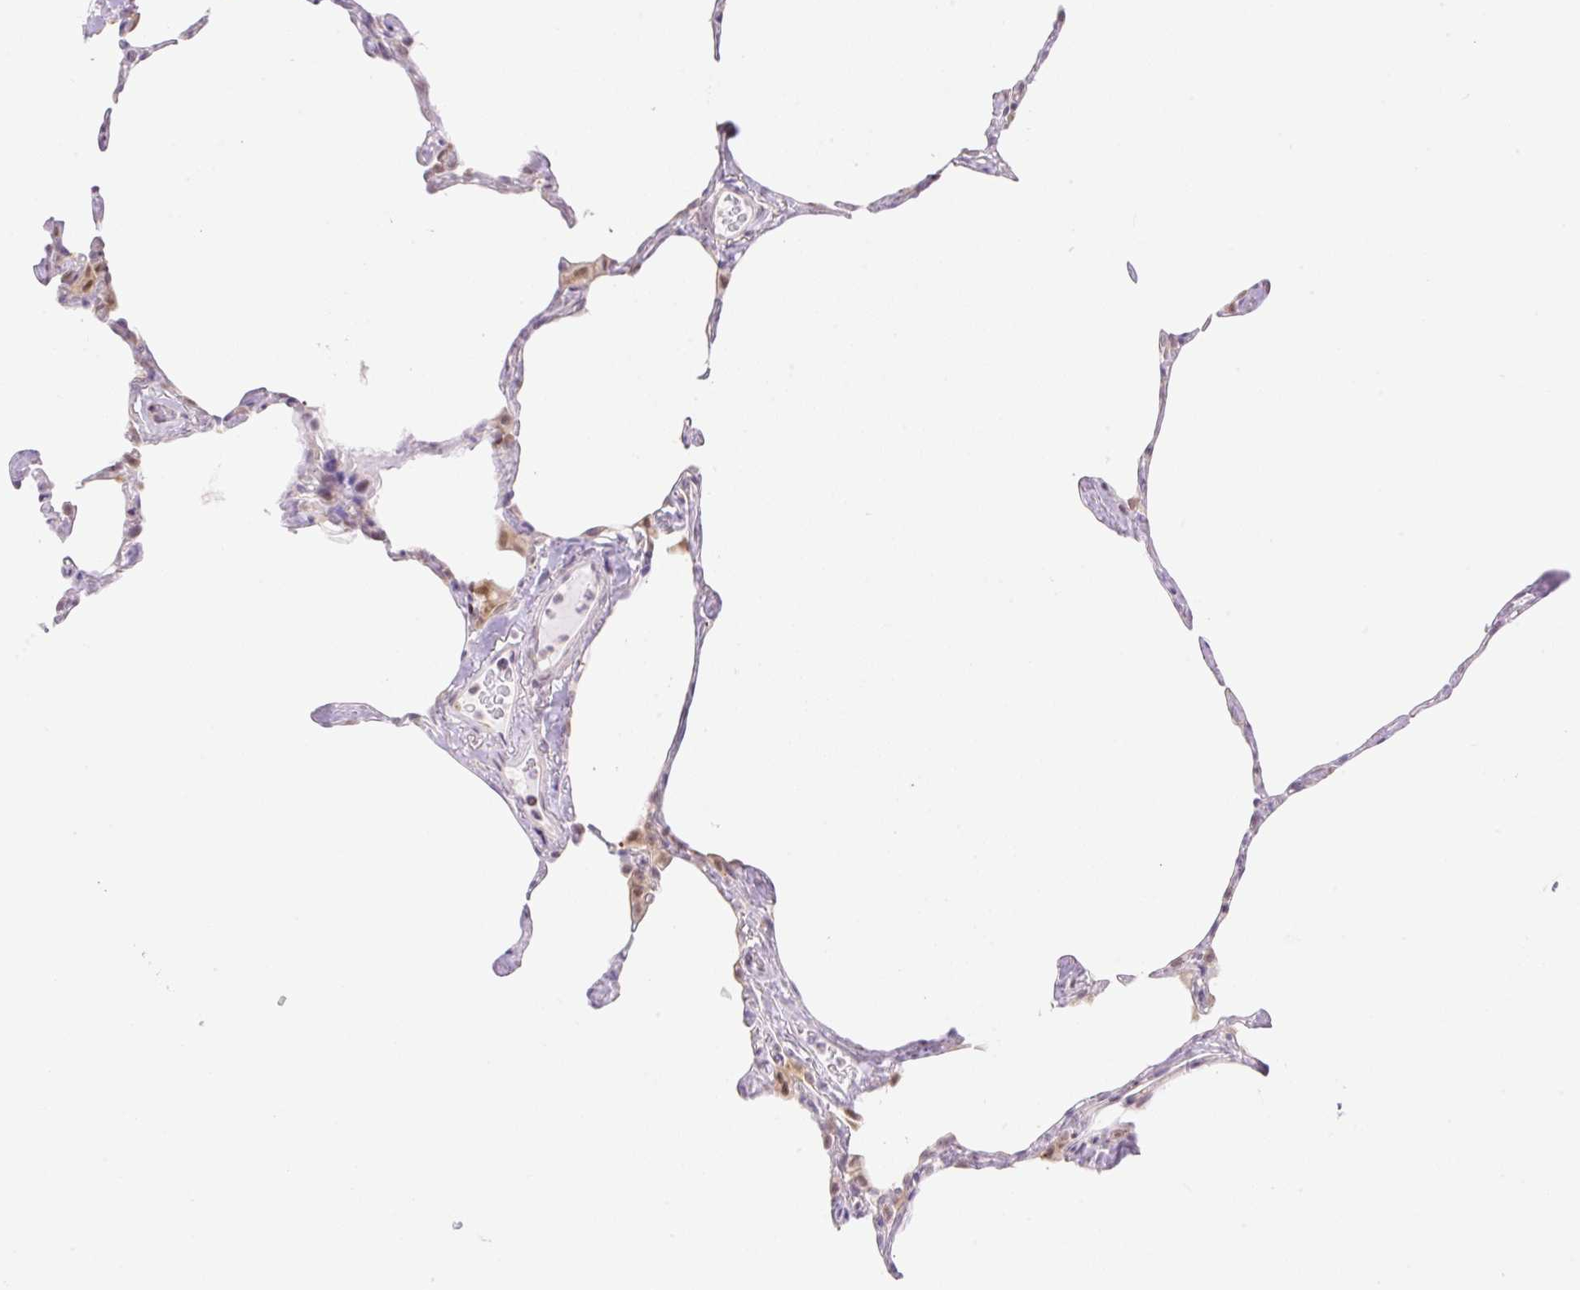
{"staining": {"intensity": "weak", "quantity": "<25%", "location": "cytoplasmic/membranous"}, "tissue": "lung", "cell_type": "Alveolar cells", "image_type": "normal", "snomed": [{"axis": "morphology", "description": "Normal tissue, NOS"}, {"axis": "topography", "description": "Lung"}], "caption": "The micrograph demonstrates no staining of alveolar cells in benign lung. (Brightfield microscopy of DAB (3,3'-diaminobenzidine) immunohistochemistry (IHC) at high magnification).", "gene": "ENSG00000264668", "patient": {"sex": "male", "age": 65}}